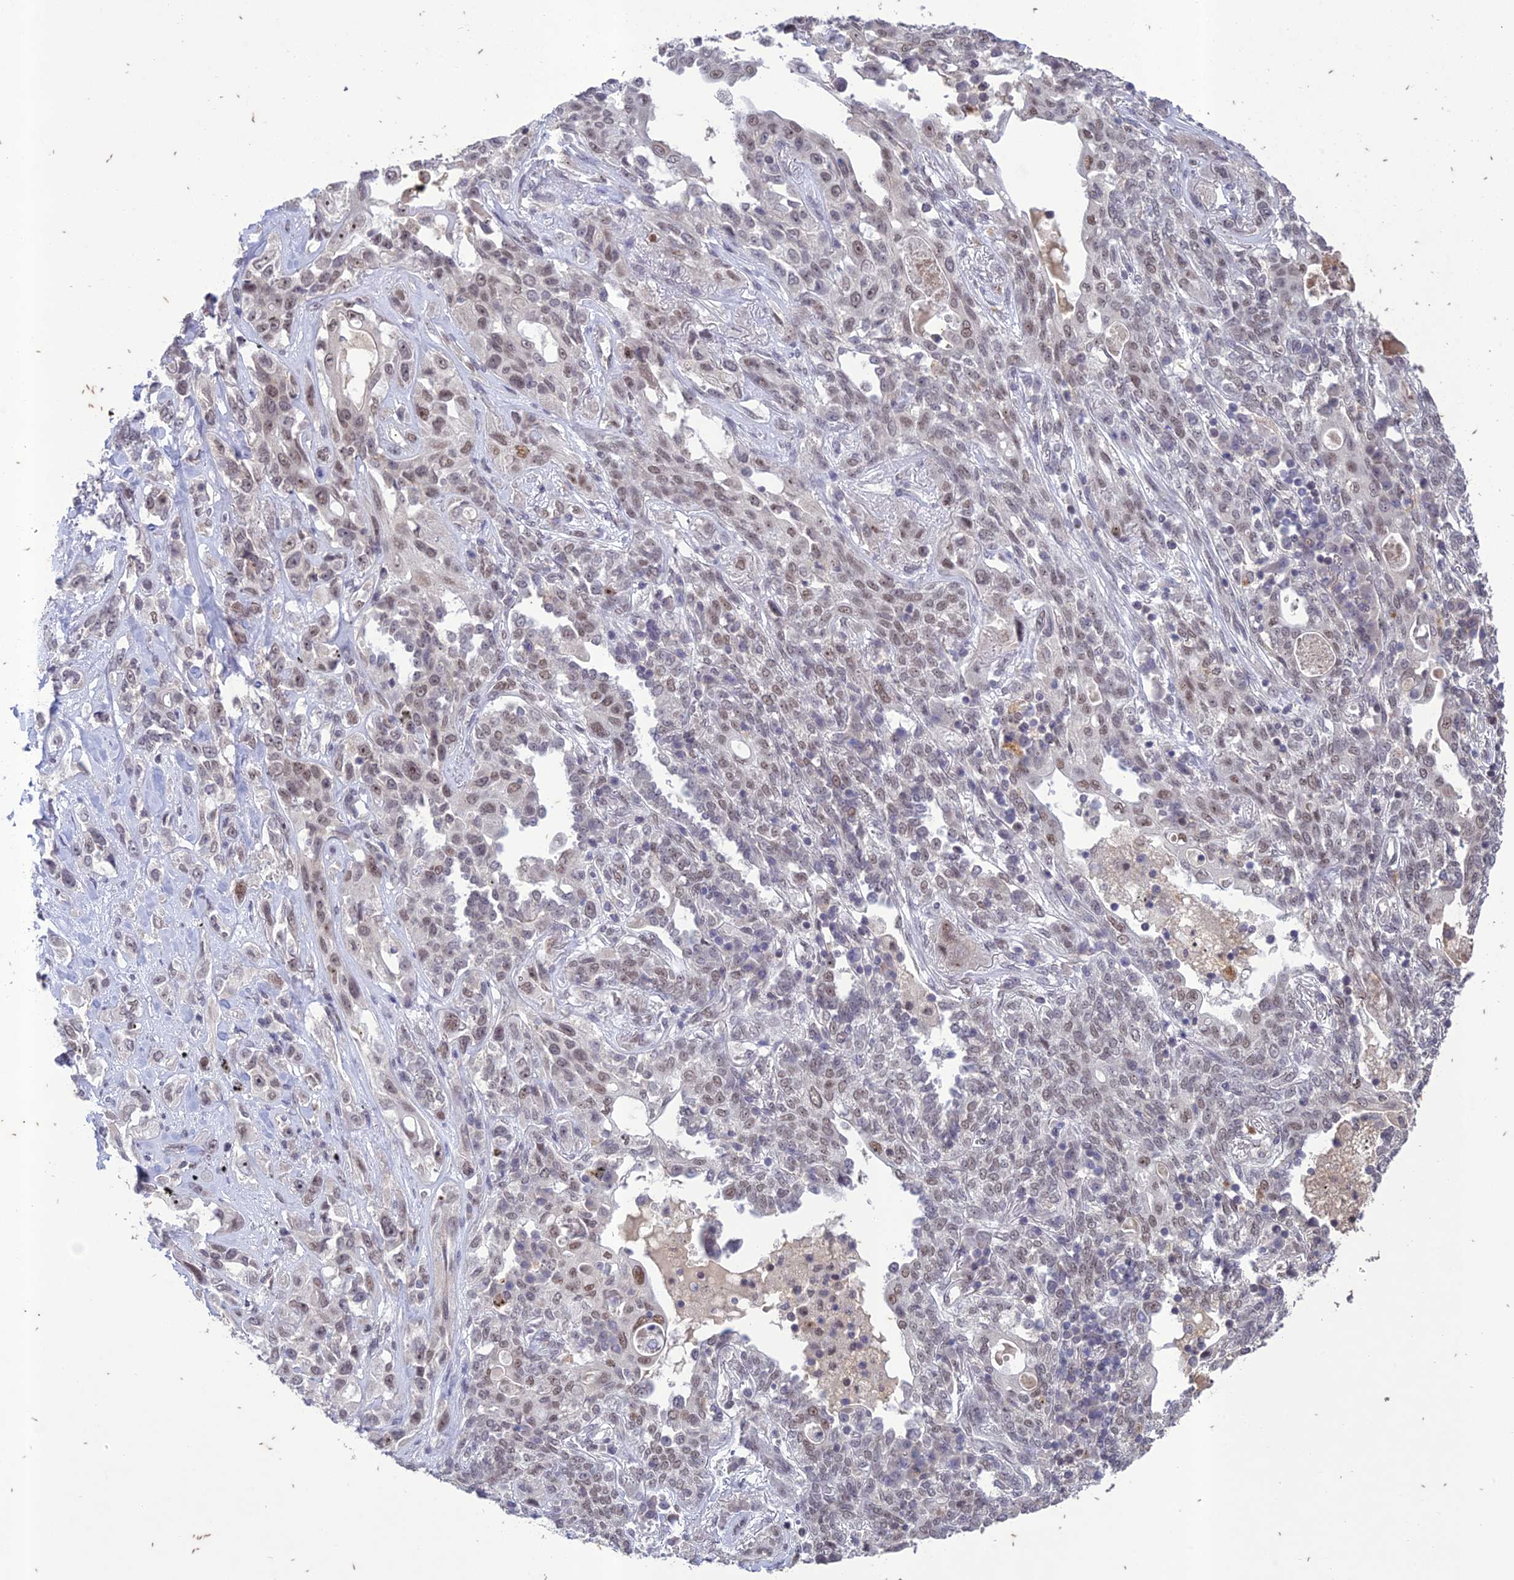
{"staining": {"intensity": "weak", "quantity": "25%-75%", "location": "nuclear"}, "tissue": "lung cancer", "cell_type": "Tumor cells", "image_type": "cancer", "snomed": [{"axis": "morphology", "description": "Squamous cell carcinoma, NOS"}, {"axis": "topography", "description": "Lung"}], "caption": "Human squamous cell carcinoma (lung) stained with a protein marker reveals weak staining in tumor cells.", "gene": "POP4", "patient": {"sex": "female", "age": 70}}